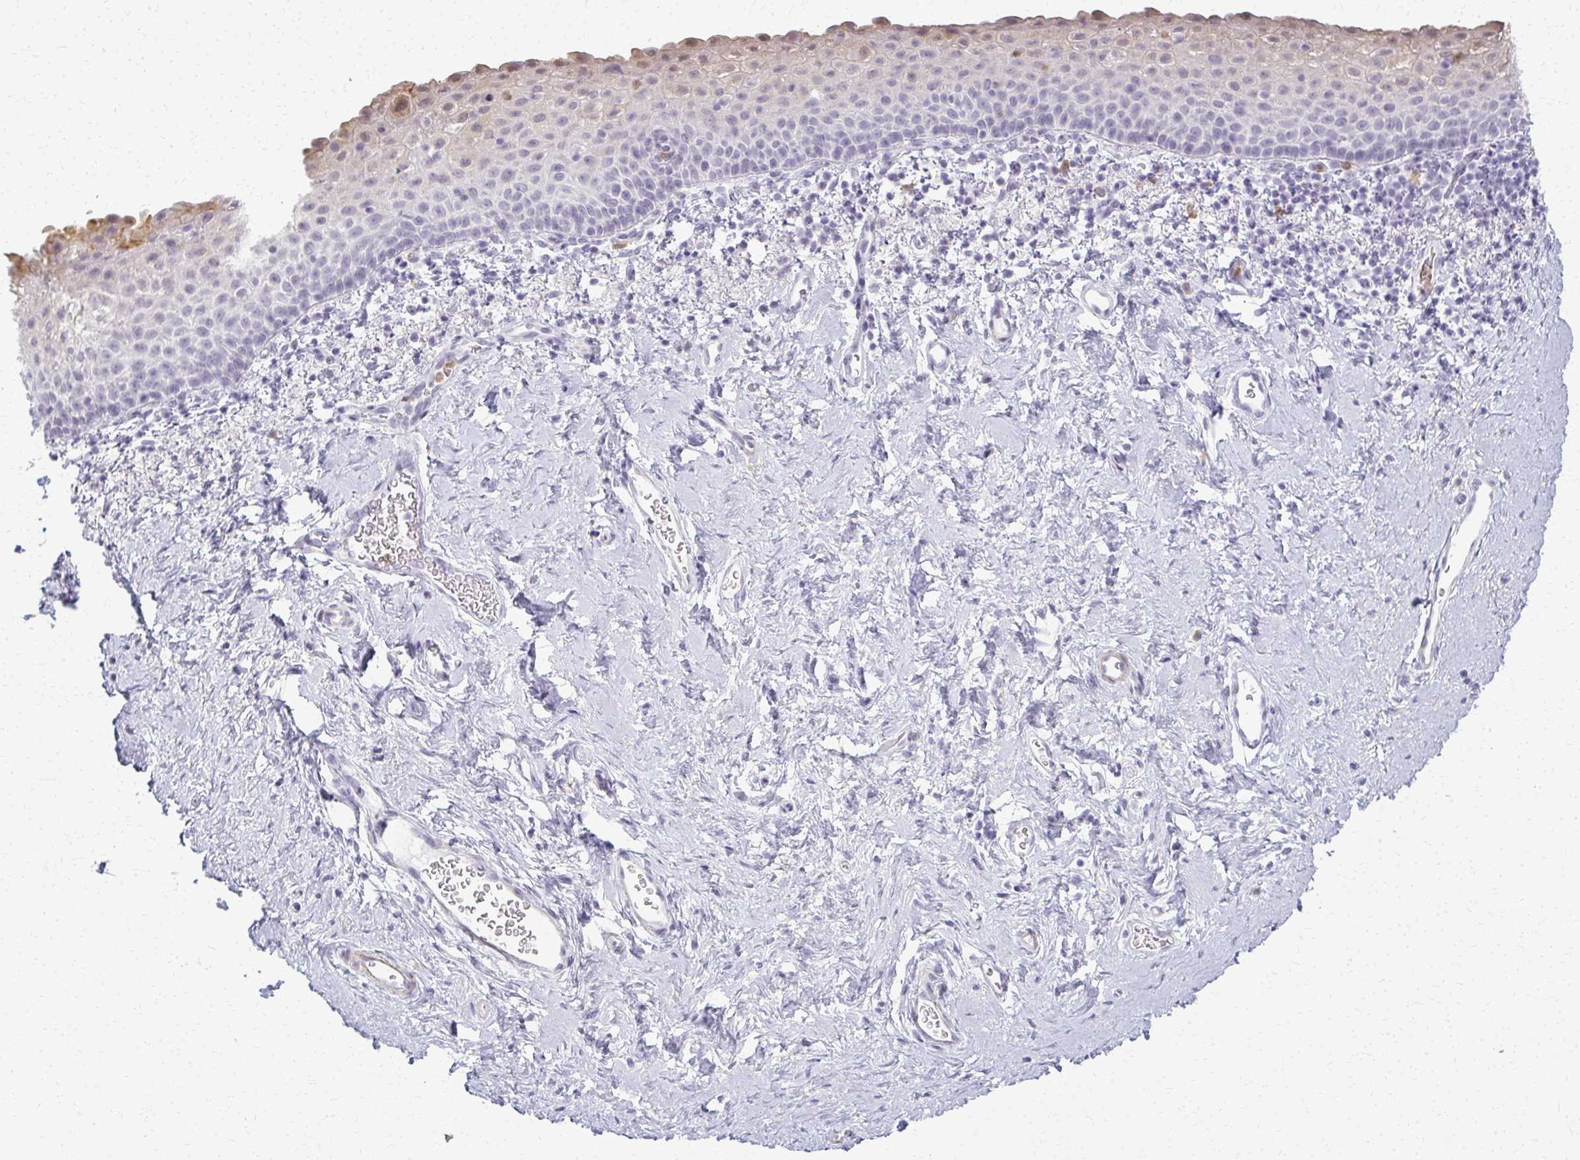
{"staining": {"intensity": "weak", "quantity": "<25%", "location": "cytoplasmic/membranous"}, "tissue": "vagina", "cell_type": "Squamous epithelial cells", "image_type": "normal", "snomed": [{"axis": "morphology", "description": "Normal tissue, NOS"}, {"axis": "topography", "description": "Vagina"}], "caption": "High power microscopy image of an immunohistochemistry (IHC) micrograph of normal vagina, revealing no significant staining in squamous epithelial cells.", "gene": "CA3", "patient": {"sex": "female", "age": 61}}